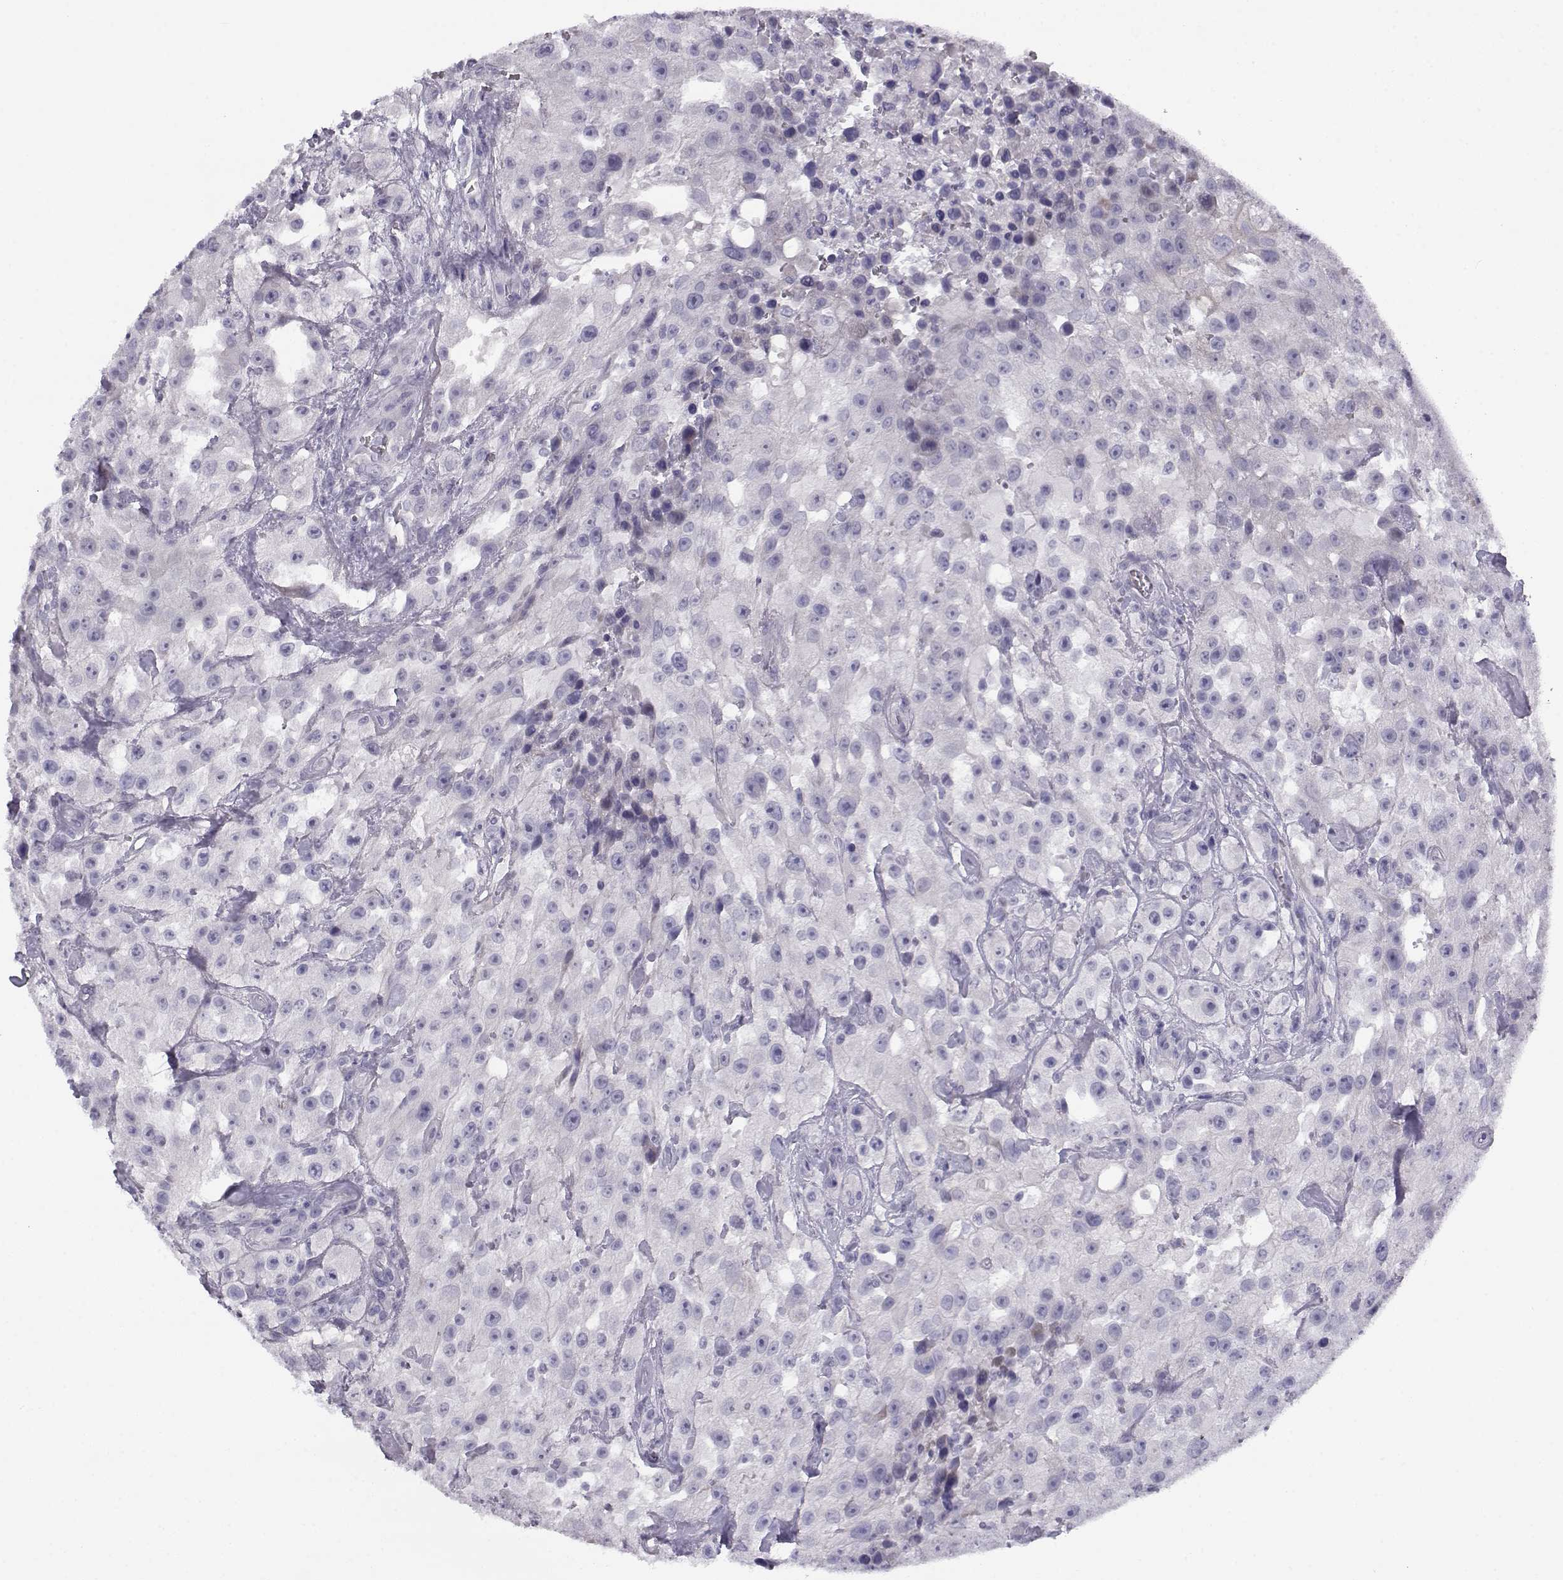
{"staining": {"intensity": "negative", "quantity": "none", "location": "none"}, "tissue": "urothelial cancer", "cell_type": "Tumor cells", "image_type": "cancer", "snomed": [{"axis": "morphology", "description": "Urothelial carcinoma, High grade"}, {"axis": "topography", "description": "Urinary bladder"}], "caption": "A high-resolution photomicrograph shows IHC staining of high-grade urothelial carcinoma, which demonstrates no significant expression in tumor cells. Brightfield microscopy of immunohistochemistry stained with DAB (brown) and hematoxylin (blue), captured at high magnification.", "gene": "CREB3L3", "patient": {"sex": "male", "age": 79}}